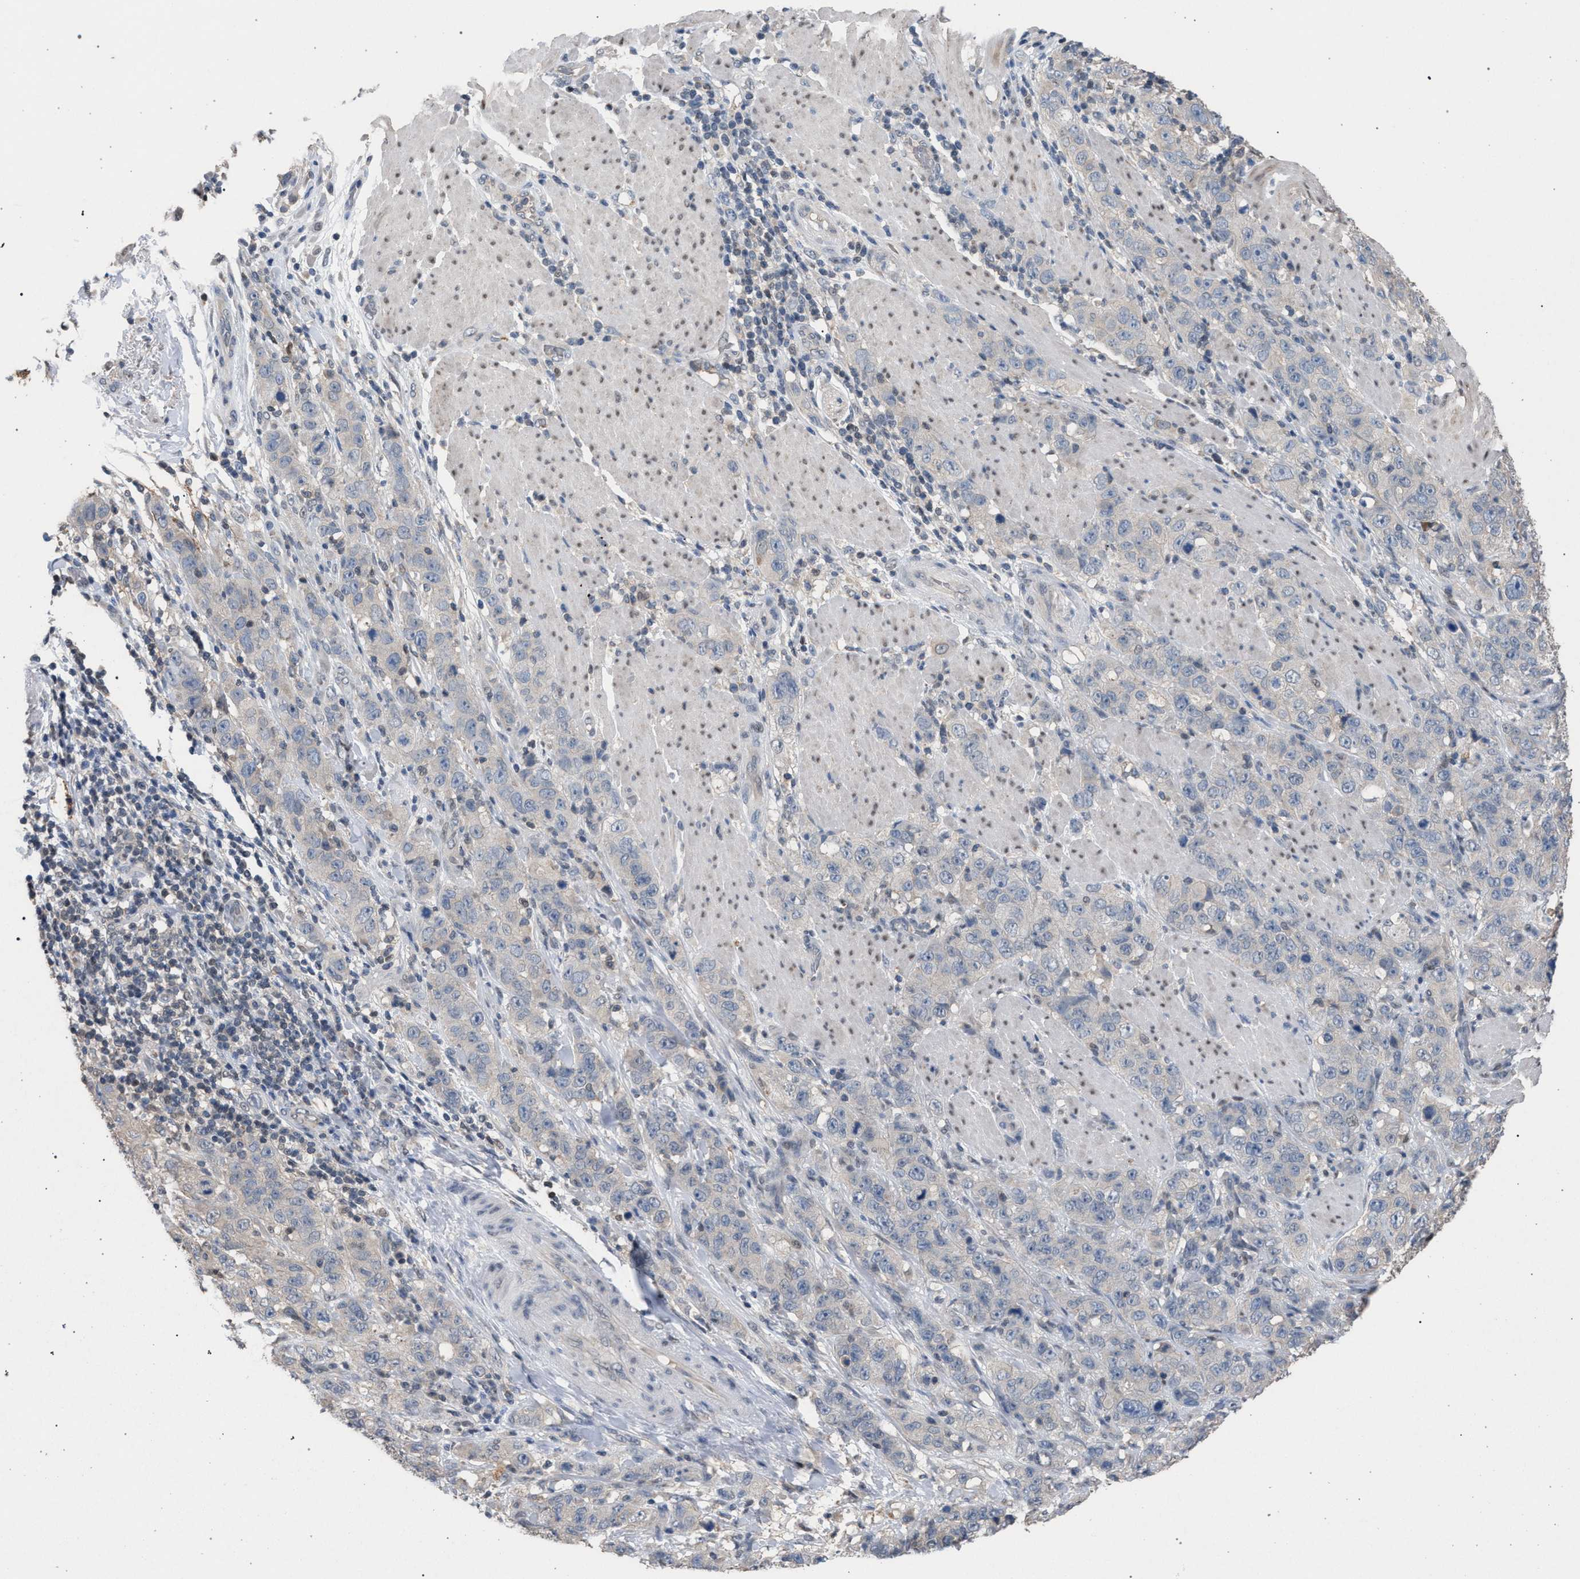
{"staining": {"intensity": "negative", "quantity": "none", "location": "none"}, "tissue": "stomach cancer", "cell_type": "Tumor cells", "image_type": "cancer", "snomed": [{"axis": "morphology", "description": "Adenocarcinoma, NOS"}, {"axis": "topography", "description": "Stomach"}], "caption": "Immunohistochemistry (IHC) image of human stomach cancer stained for a protein (brown), which displays no staining in tumor cells.", "gene": "TECPR1", "patient": {"sex": "male", "age": 48}}